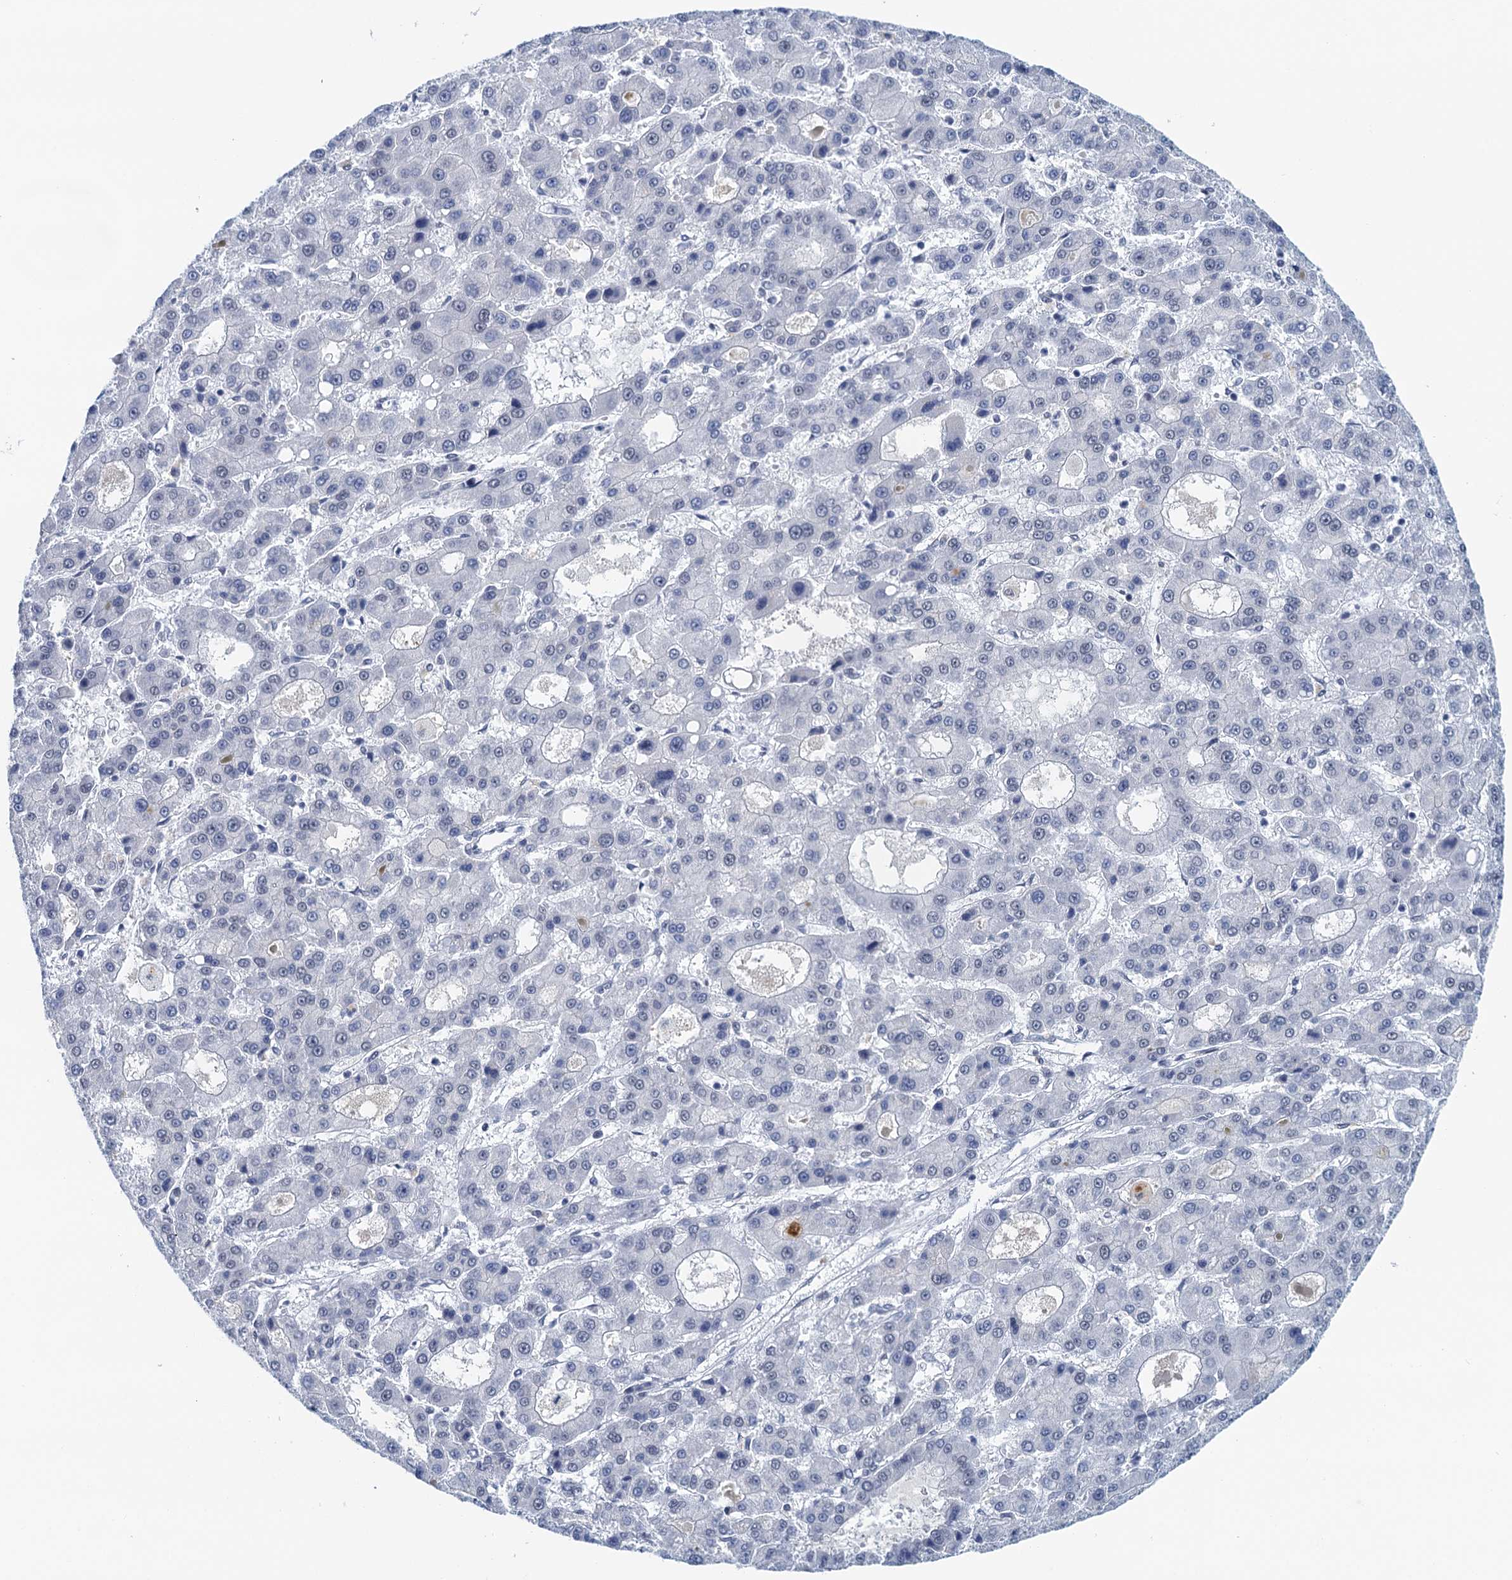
{"staining": {"intensity": "negative", "quantity": "none", "location": "none"}, "tissue": "liver cancer", "cell_type": "Tumor cells", "image_type": "cancer", "snomed": [{"axis": "morphology", "description": "Carcinoma, Hepatocellular, NOS"}, {"axis": "topography", "description": "Liver"}], "caption": "Liver hepatocellular carcinoma stained for a protein using IHC displays no staining tumor cells.", "gene": "EPS8L1", "patient": {"sex": "male", "age": 70}}